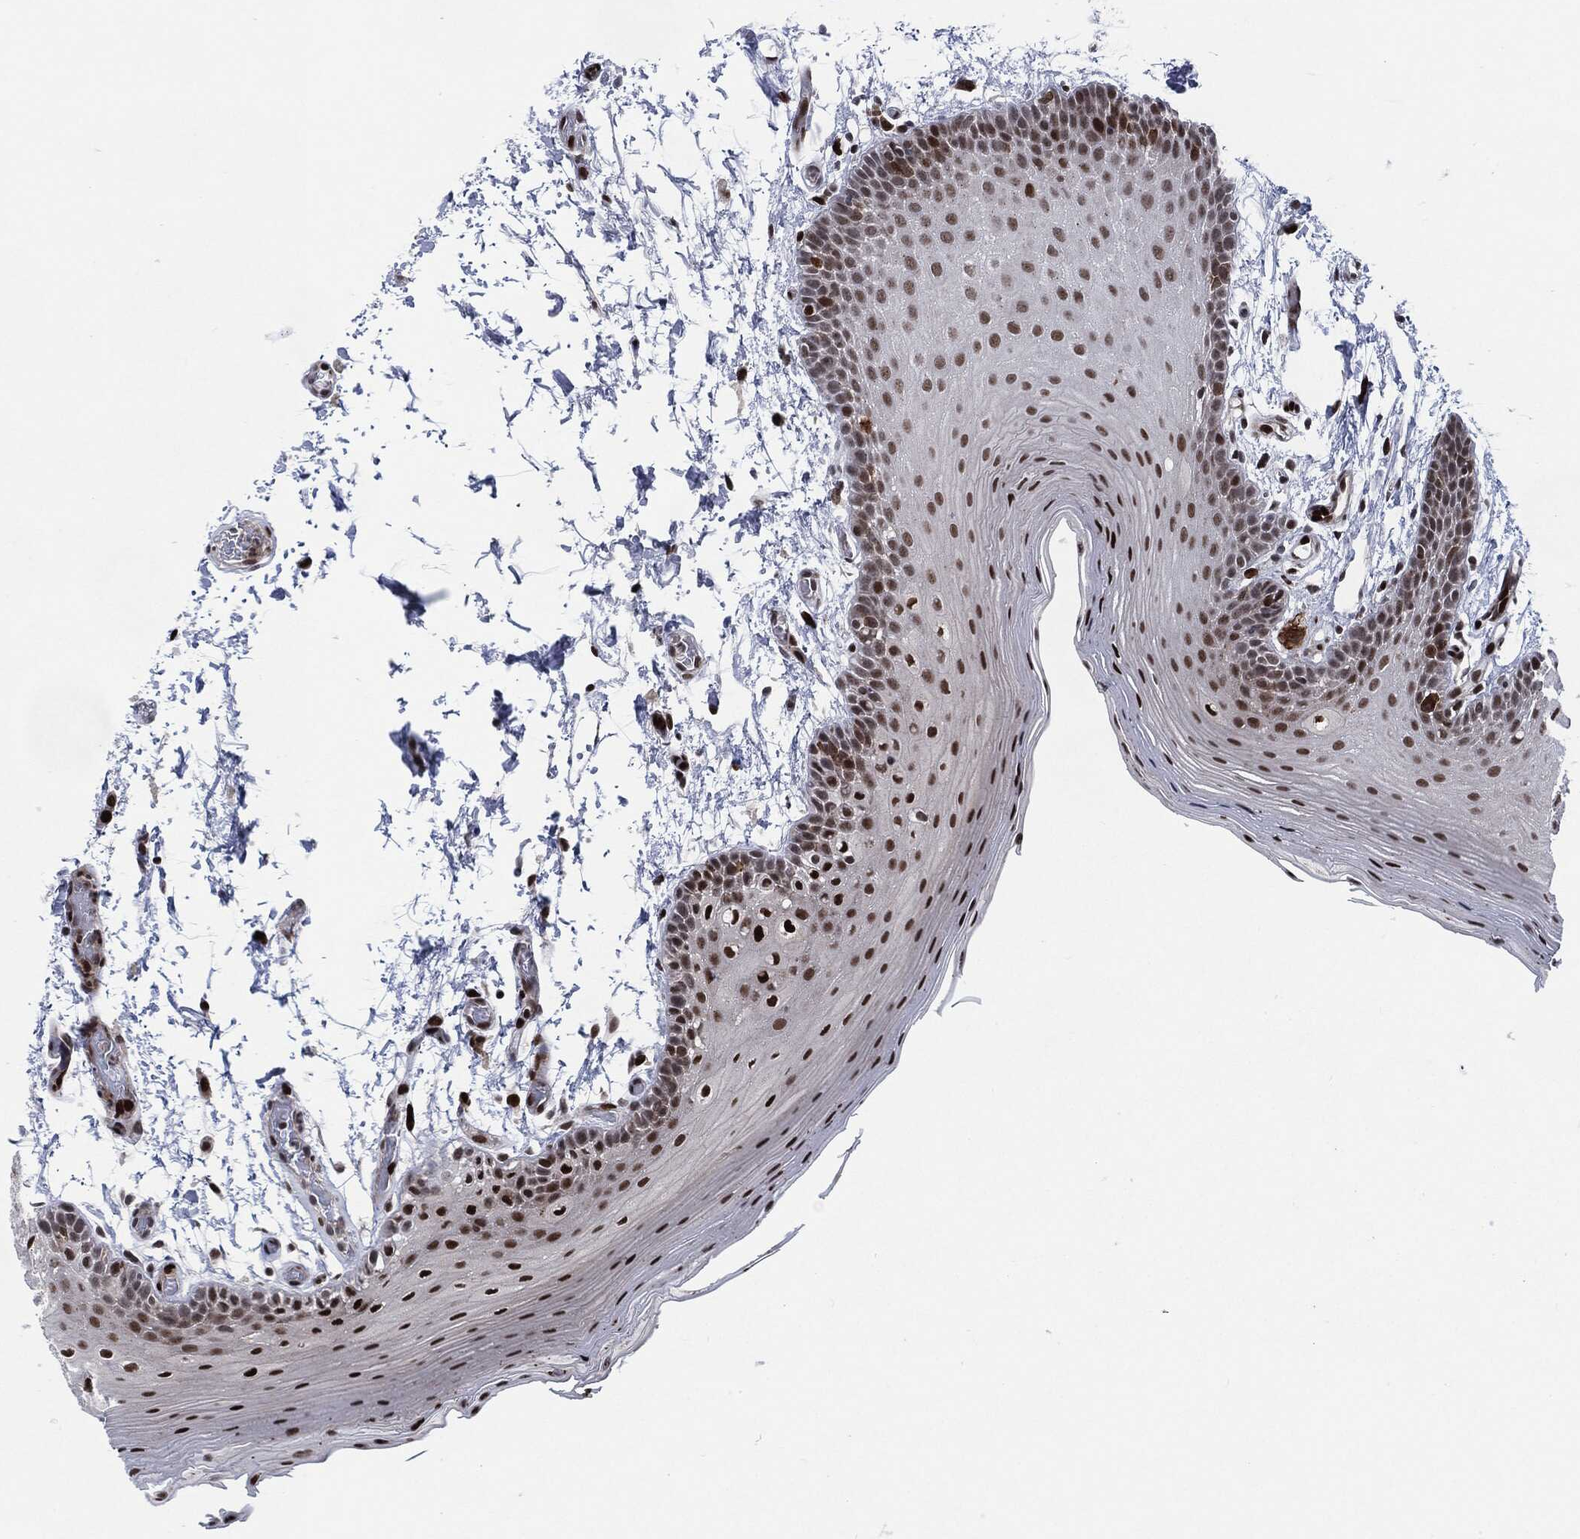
{"staining": {"intensity": "strong", "quantity": "25%-75%", "location": "cytoplasmic/membranous,nuclear"}, "tissue": "oral mucosa", "cell_type": "Squamous epithelial cells", "image_type": "normal", "snomed": [{"axis": "morphology", "description": "Normal tissue, NOS"}, {"axis": "topography", "description": "Oral tissue"}], "caption": "Oral mucosa stained with DAB (3,3'-diaminobenzidine) immunohistochemistry reveals high levels of strong cytoplasmic/membranous,nuclear expression in approximately 25%-75% of squamous epithelial cells. The staining was performed using DAB (3,3'-diaminobenzidine) to visualize the protein expression in brown, while the nuclei were stained in blue with hematoxylin (Magnification: 20x).", "gene": "AKT2", "patient": {"sex": "male", "age": 62}}